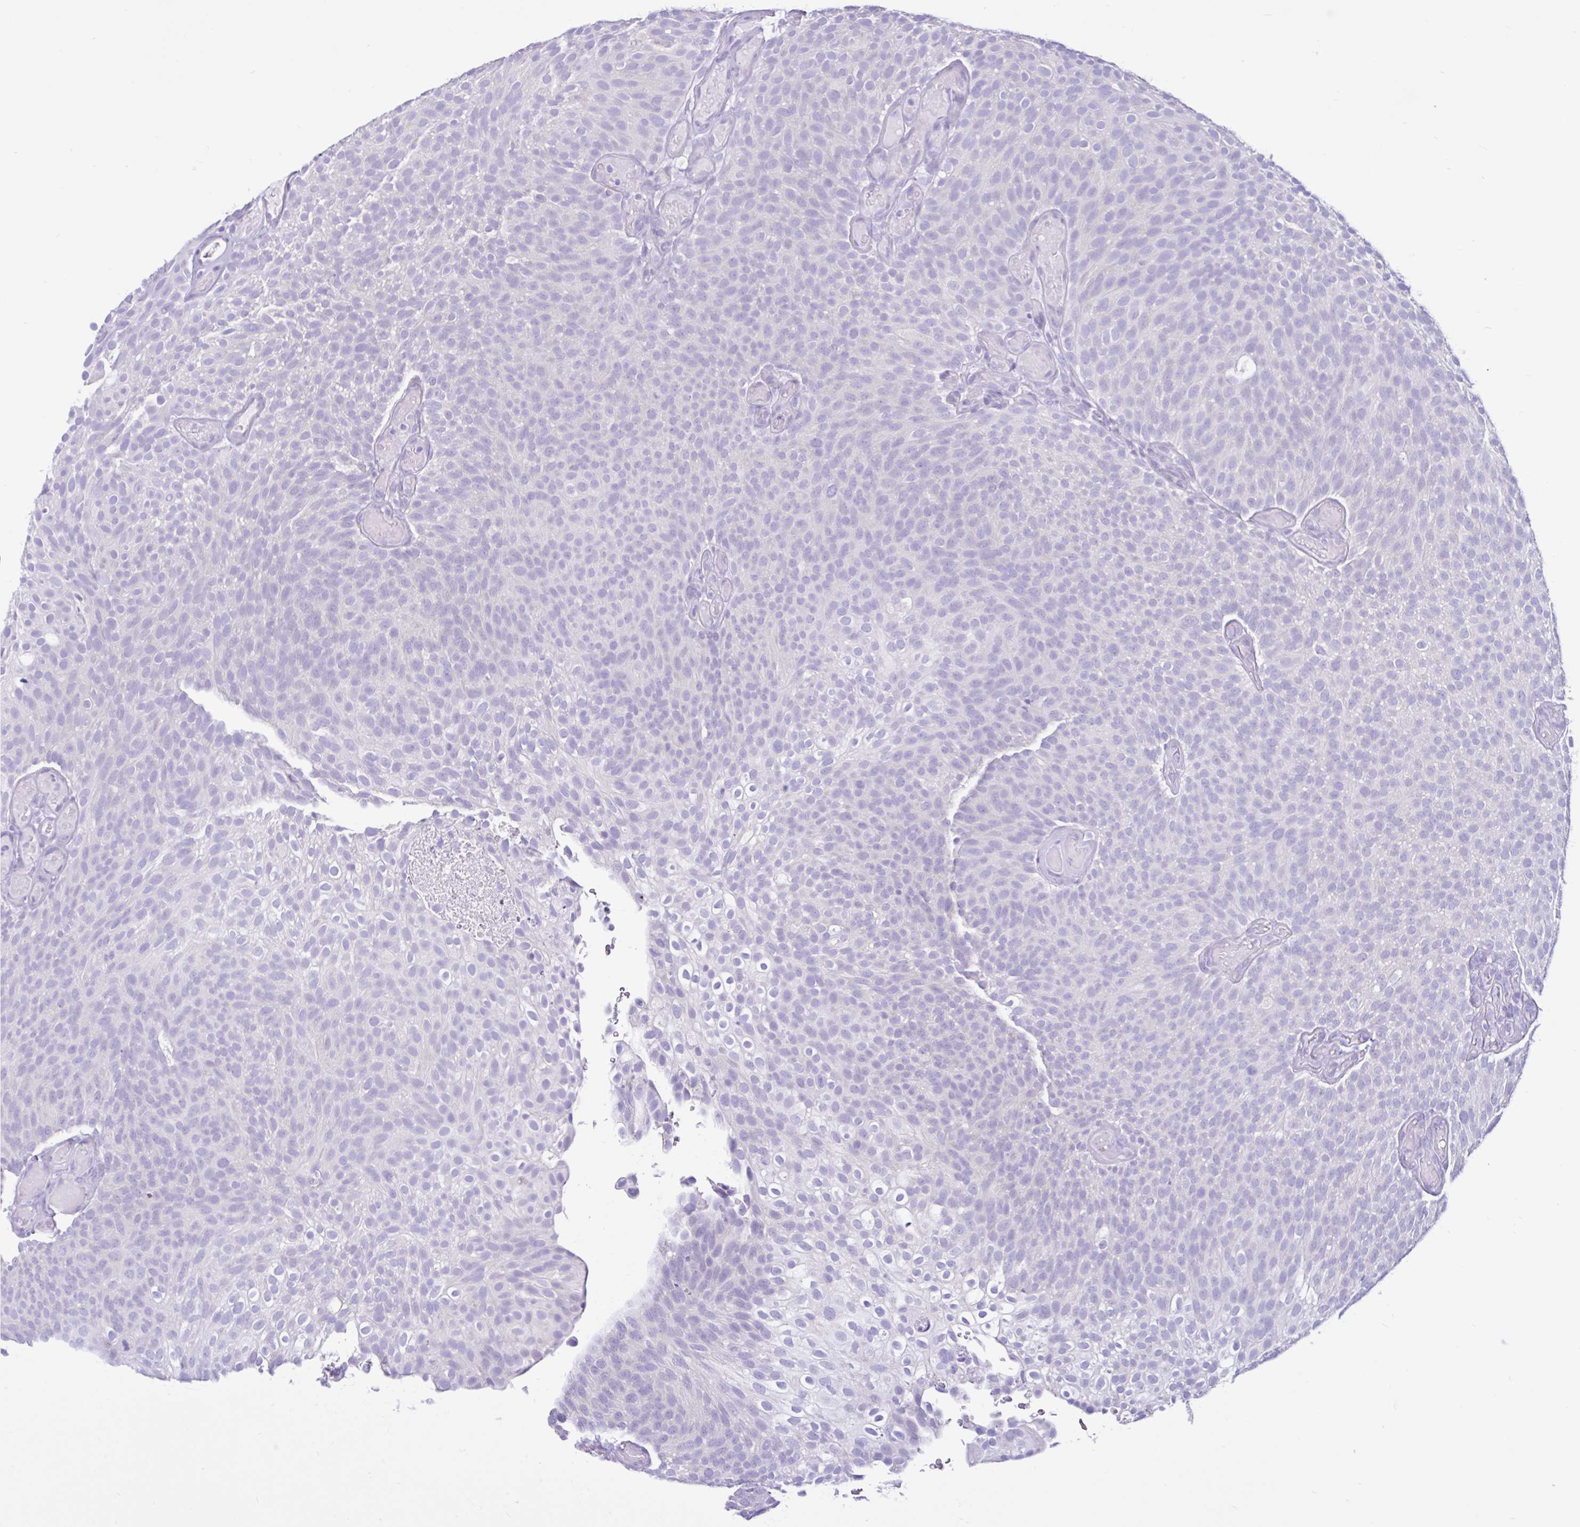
{"staining": {"intensity": "negative", "quantity": "none", "location": "none"}, "tissue": "urothelial cancer", "cell_type": "Tumor cells", "image_type": "cancer", "snomed": [{"axis": "morphology", "description": "Urothelial carcinoma, Low grade"}, {"axis": "topography", "description": "Urinary bladder"}], "caption": "DAB (3,3'-diaminobenzidine) immunohistochemical staining of urothelial carcinoma (low-grade) demonstrates no significant expression in tumor cells. The staining is performed using DAB (3,3'-diaminobenzidine) brown chromogen with nuclei counter-stained in using hematoxylin.", "gene": "CYP19A1", "patient": {"sex": "male", "age": 78}}